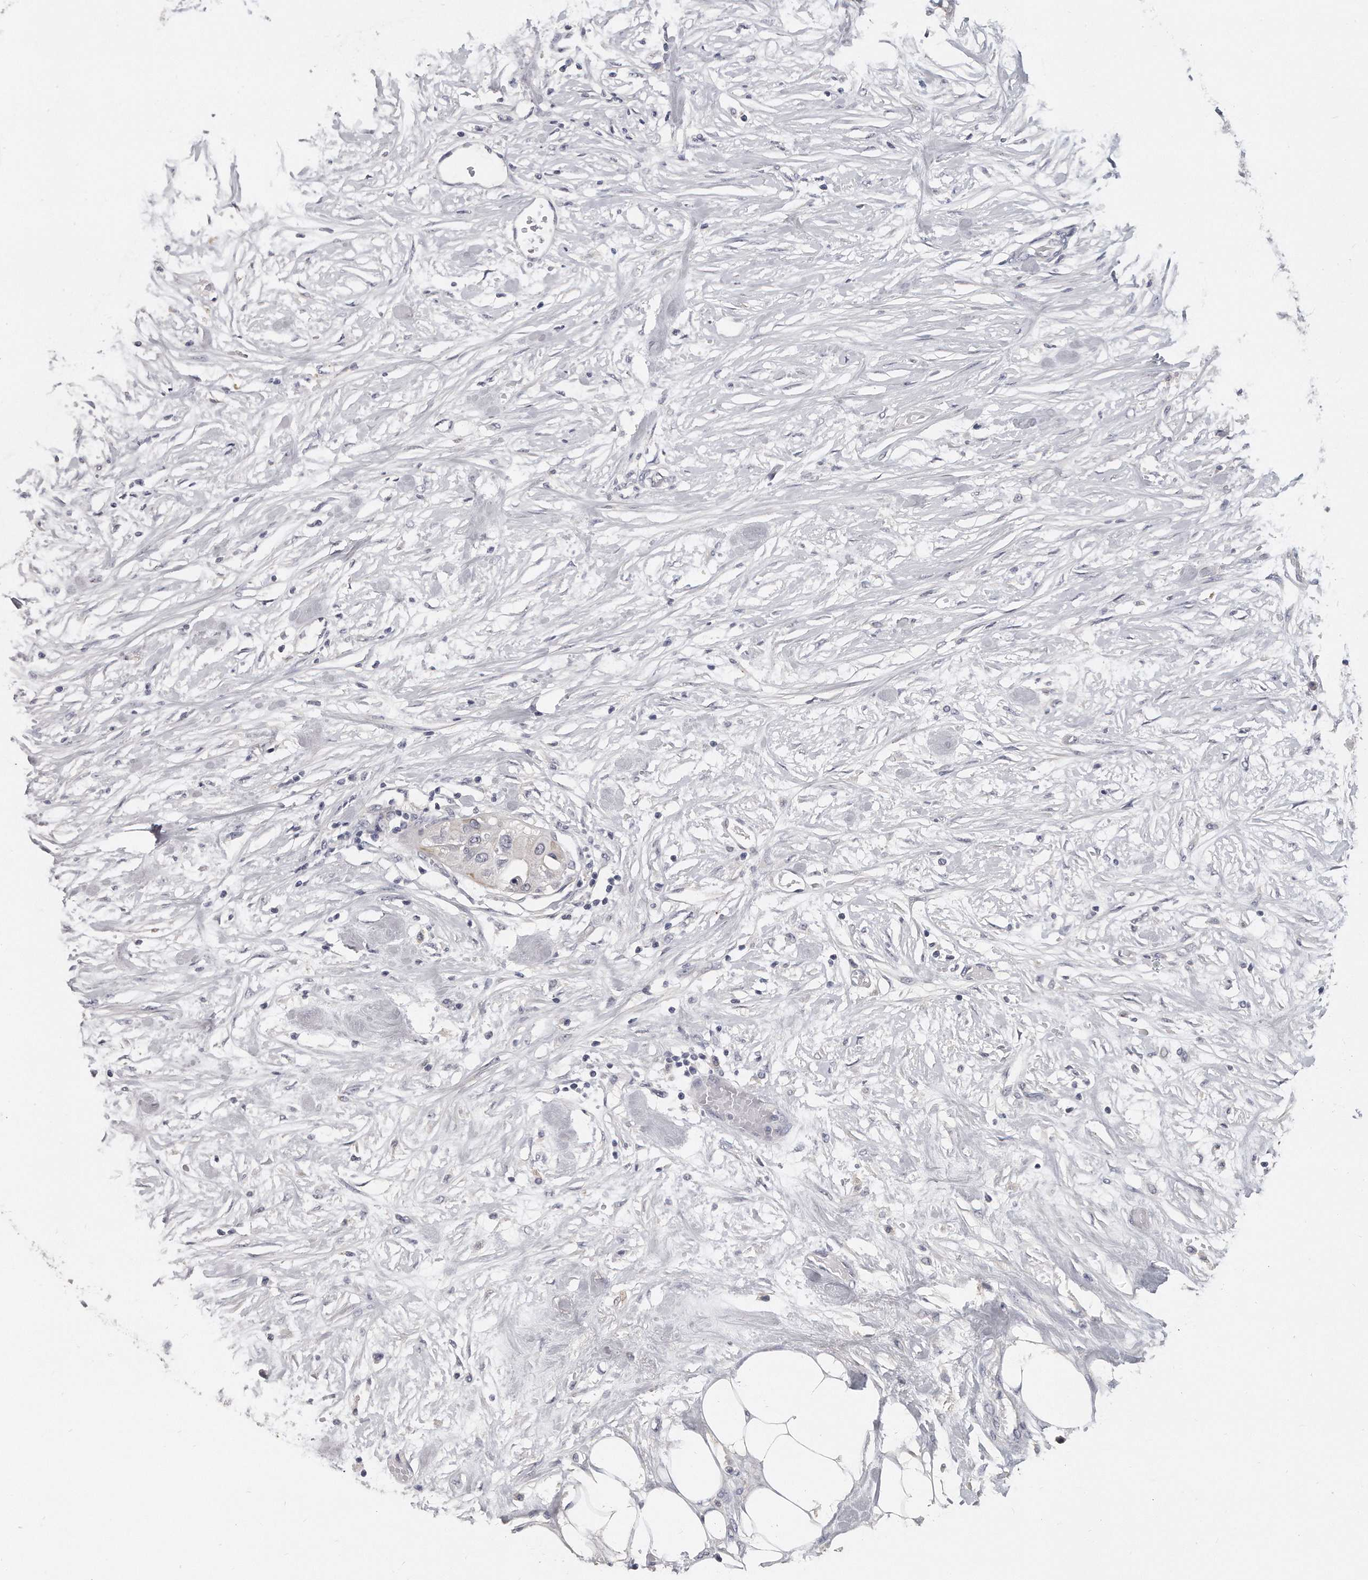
{"staining": {"intensity": "negative", "quantity": "none", "location": "none"}, "tissue": "urothelial cancer", "cell_type": "Tumor cells", "image_type": "cancer", "snomed": [{"axis": "morphology", "description": "Urothelial carcinoma, High grade"}, {"axis": "topography", "description": "Urinary bladder"}], "caption": "Tumor cells are negative for protein expression in human urothelial cancer.", "gene": "KLHL7", "patient": {"sex": "male", "age": 64}}